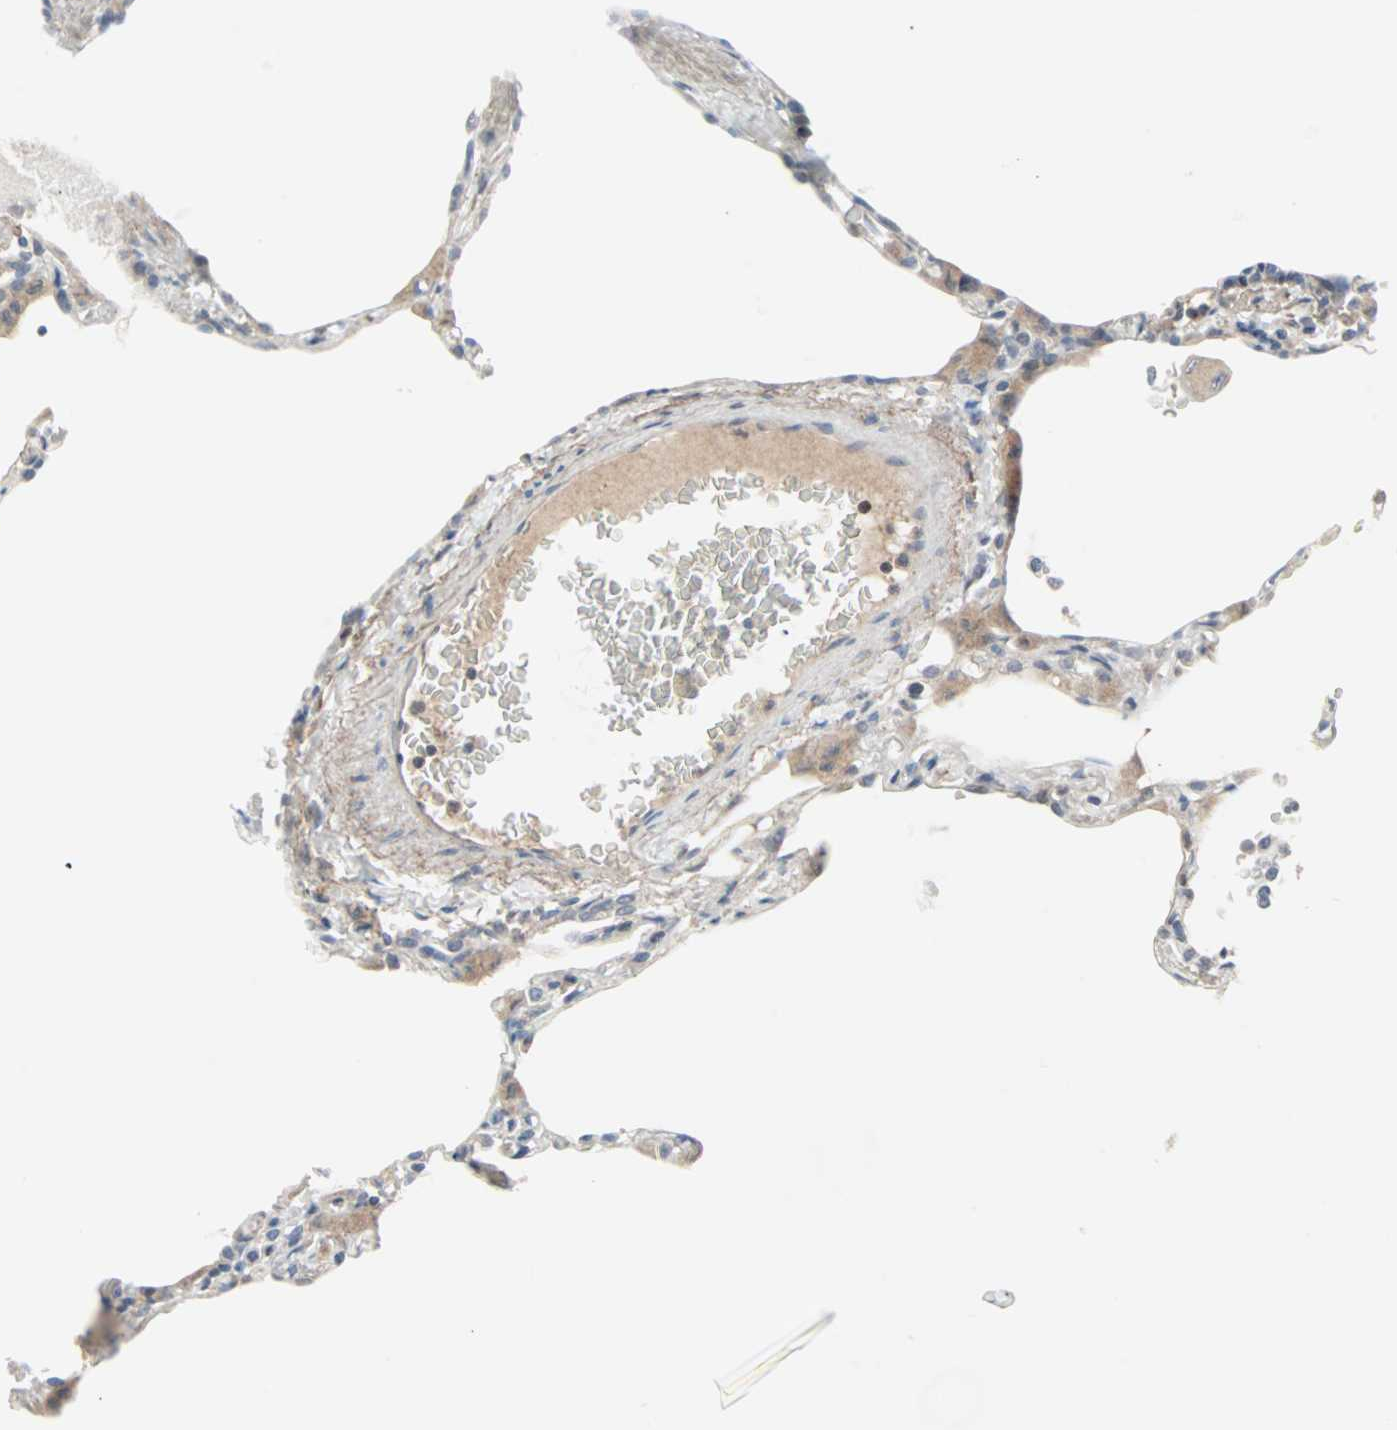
{"staining": {"intensity": "negative", "quantity": "none", "location": "none"}, "tissue": "lung", "cell_type": "Alveolar cells", "image_type": "normal", "snomed": [{"axis": "morphology", "description": "Normal tissue, NOS"}, {"axis": "topography", "description": "Lung"}], "caption": "Alveolar cells show no significant protein staining in unremarkable lung. (Stains: DAB IHC with hematoxylin counter stain, Microscopy: brightfield microscopy at high magnification).", "gene": "CASP3", "patient": {"sex": "female", "age": 49}}